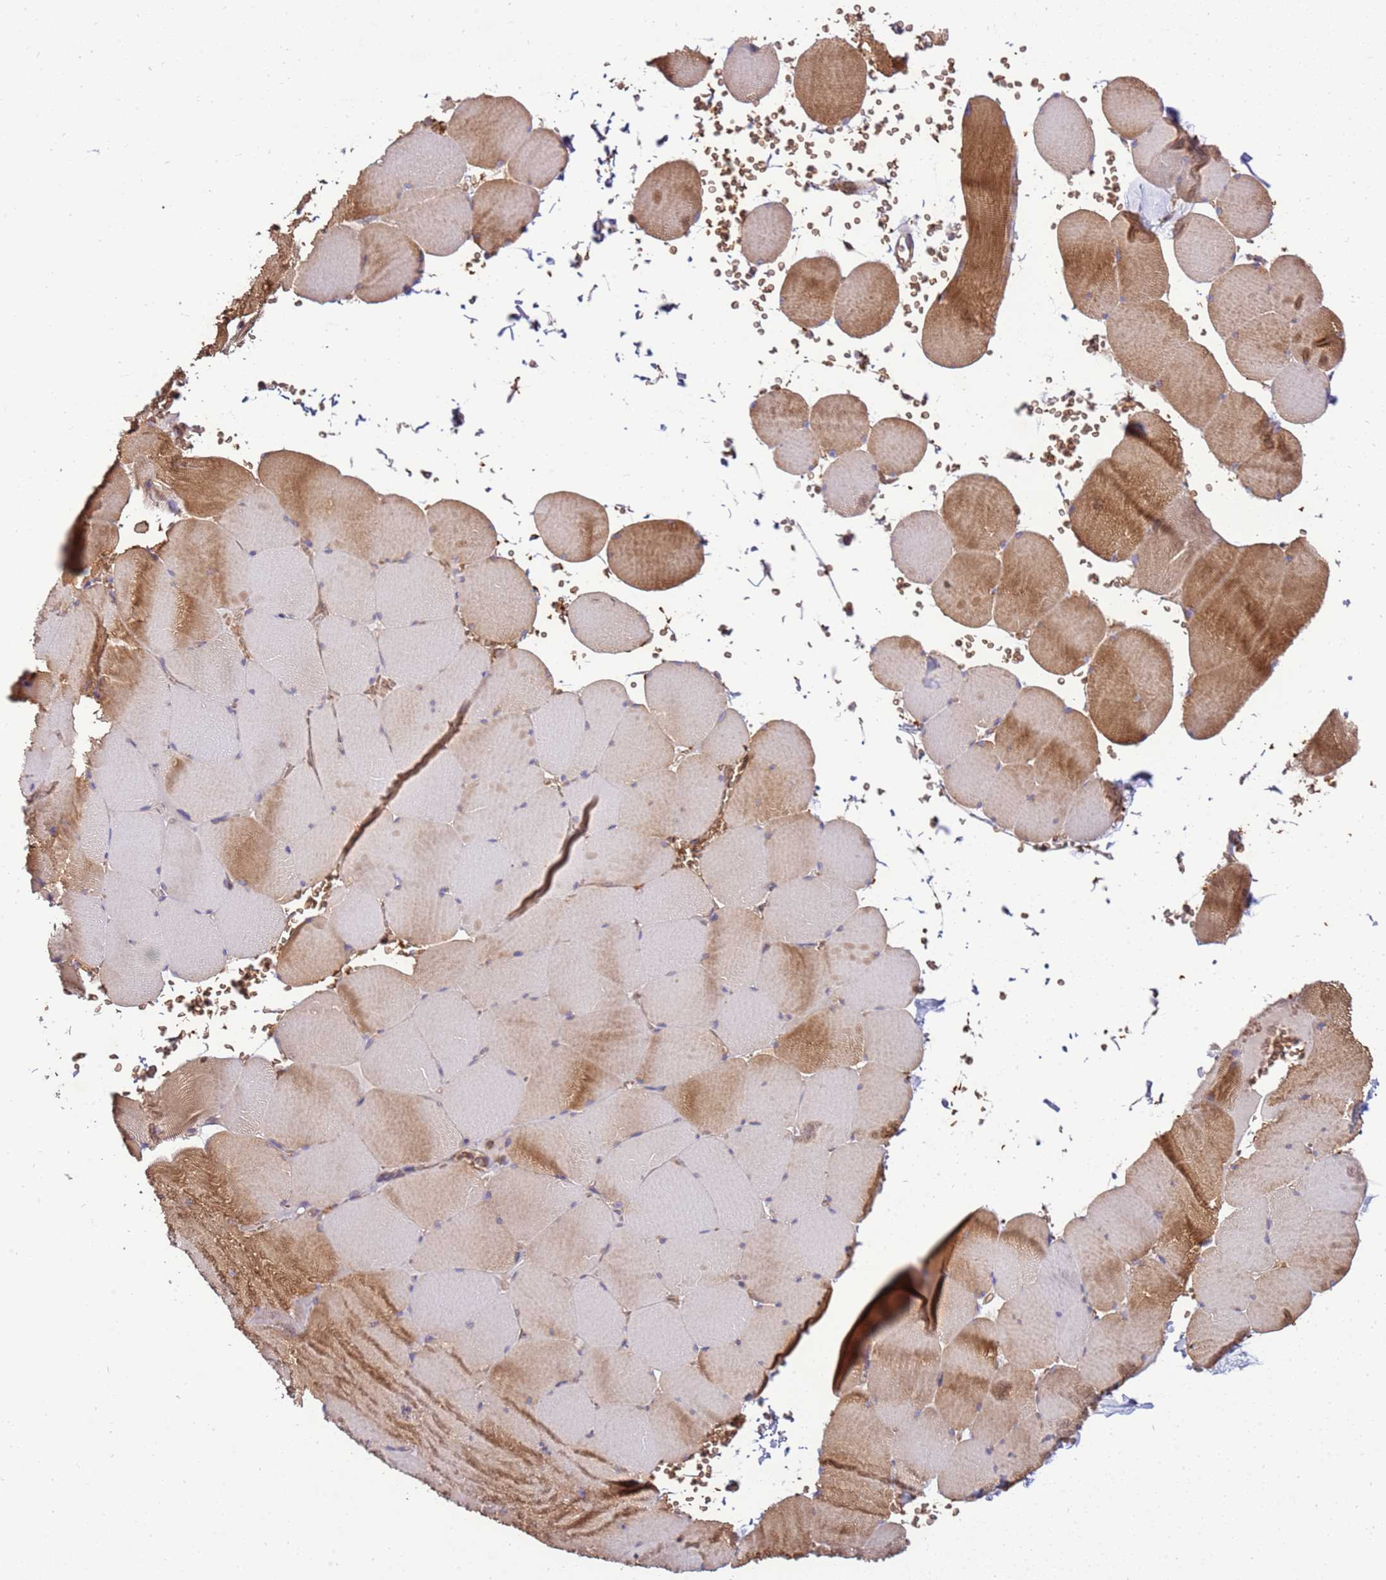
{"staining": {"intensity": "moderate", "quantity": "25%-75%", "location": "cytoplasmic/membranous"}, "tissue": "skeletal muscle", "cell_type": "Myocytes", "image_type": "normal", "snomed": [{"axis": "morphology", "description": "Normal tissue, NOS"}, {"axis": "topography", "description": "Skeletal muscle"}, {"axis": "topography", "description": "Head-Neck"}], "caption": "Skeletal muscle stained with immunohistochemistry (IHC) reveals moderate cytoplasmic/membranous positivity in about 25%-75% of myocytes. The staining is performed using DAB (3,3'-diaminobenzidine) brown chromogen to label protein expression. The nuclei are counter-stained blue using hematoxylin.", "gene": "SLC44A5", "patient": {"sex": "male", "age": 66}}